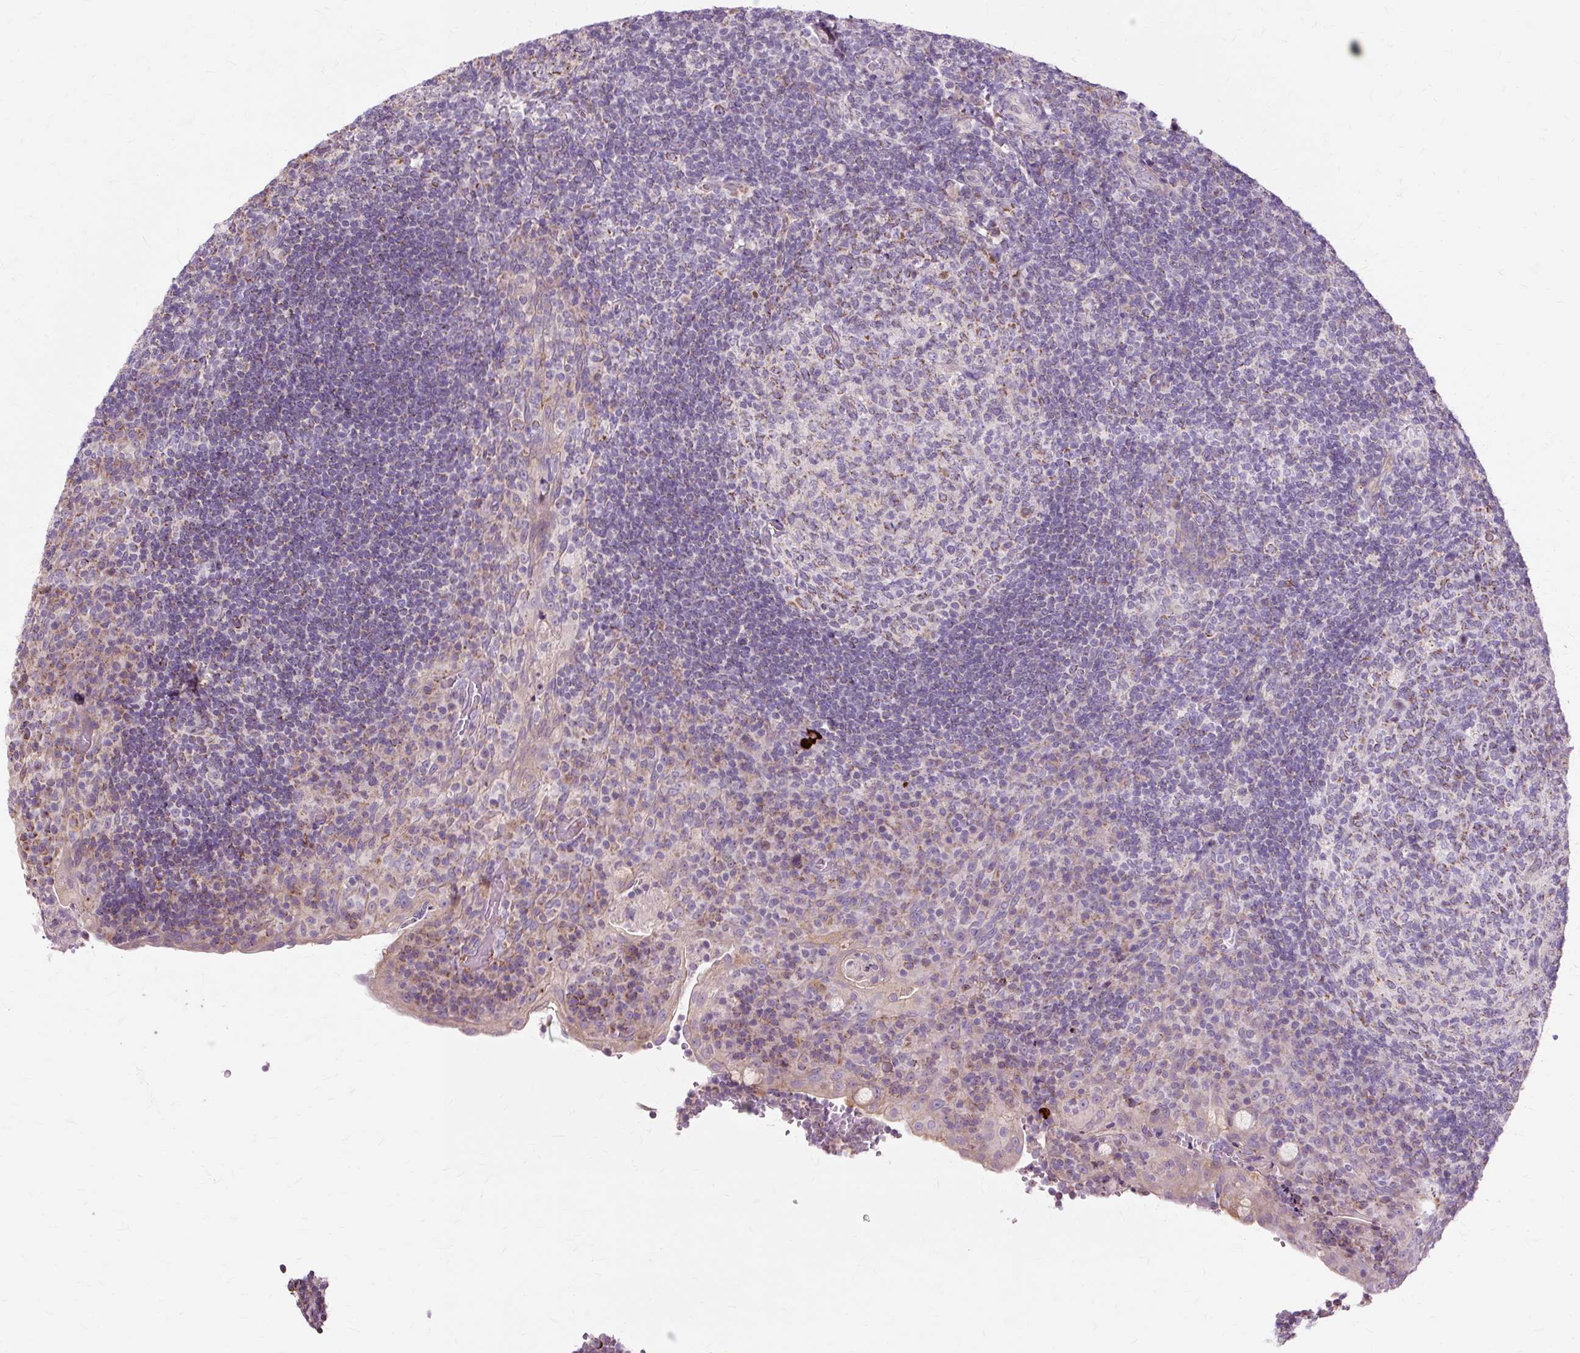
{"staining": {"intensity": "moderate", "quantity": "<25%", "location": "cytoplasmic/membranous"}, "tissue": "tonsil", "cell_type": "Germinal center cells", "image_type": "normal", "snomed": [{"axis": "morphology", "description": "Normal tissue, NOS"}, {"axis": "topography", "description": "Tonsil"}], "caption": "Normal tonsil shows moderate cytoplasmic/membranous positivity in approximately <25% of germinal center cells (DAB (3,3'-diaminobenzidine) IHC with brightfield microscopy, high magnification)..", "gene": "PDZD2", "patient": {"sex": "male", "age": 17}}